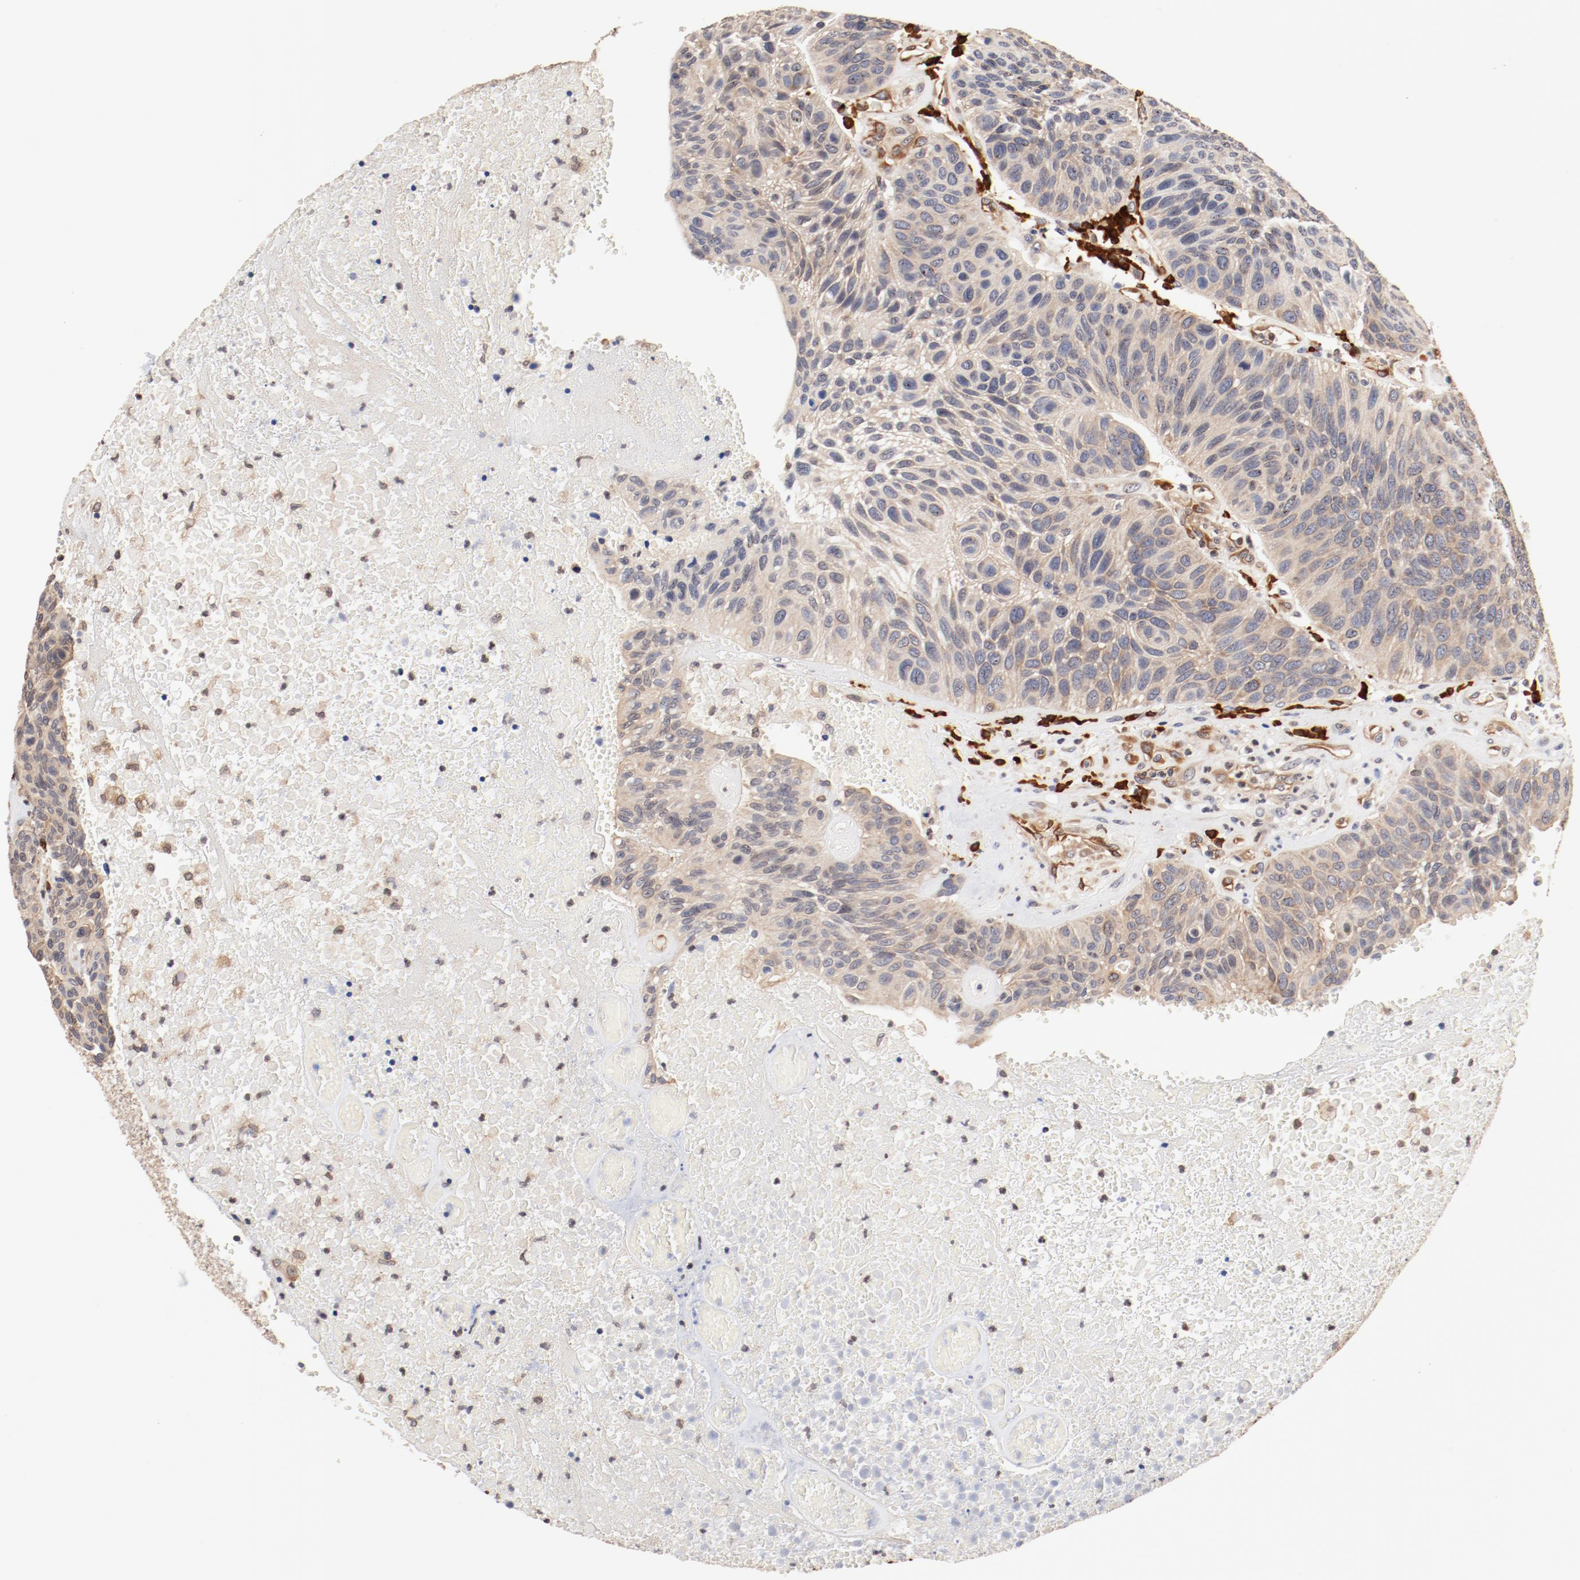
{"staining": {"intensity": "weak", "quantity": ">75%", "location": "cytoplasmic/membranous"}, "tissue": "urothelial cancer", "cell_type": "Tumor cells", "image_type": "cancer", "snomed": [{"axis": "morphology", "description": "Urothelial carcinoma, High grade"}, {"axis": "topography", "description": "Urinary bladder"}], "caption": "Weak cytoplasmic/membranous protein expression is identified in about >75% of tumor cells in urothelial carcinoma (high-grade). The staining is performed using DAB brown chromogen to label protein expression. The nuclei are counter-stained blue using hematoxylin.", "gene": "UBE2J1", "patient": {"sex": "male", "age": 66}}